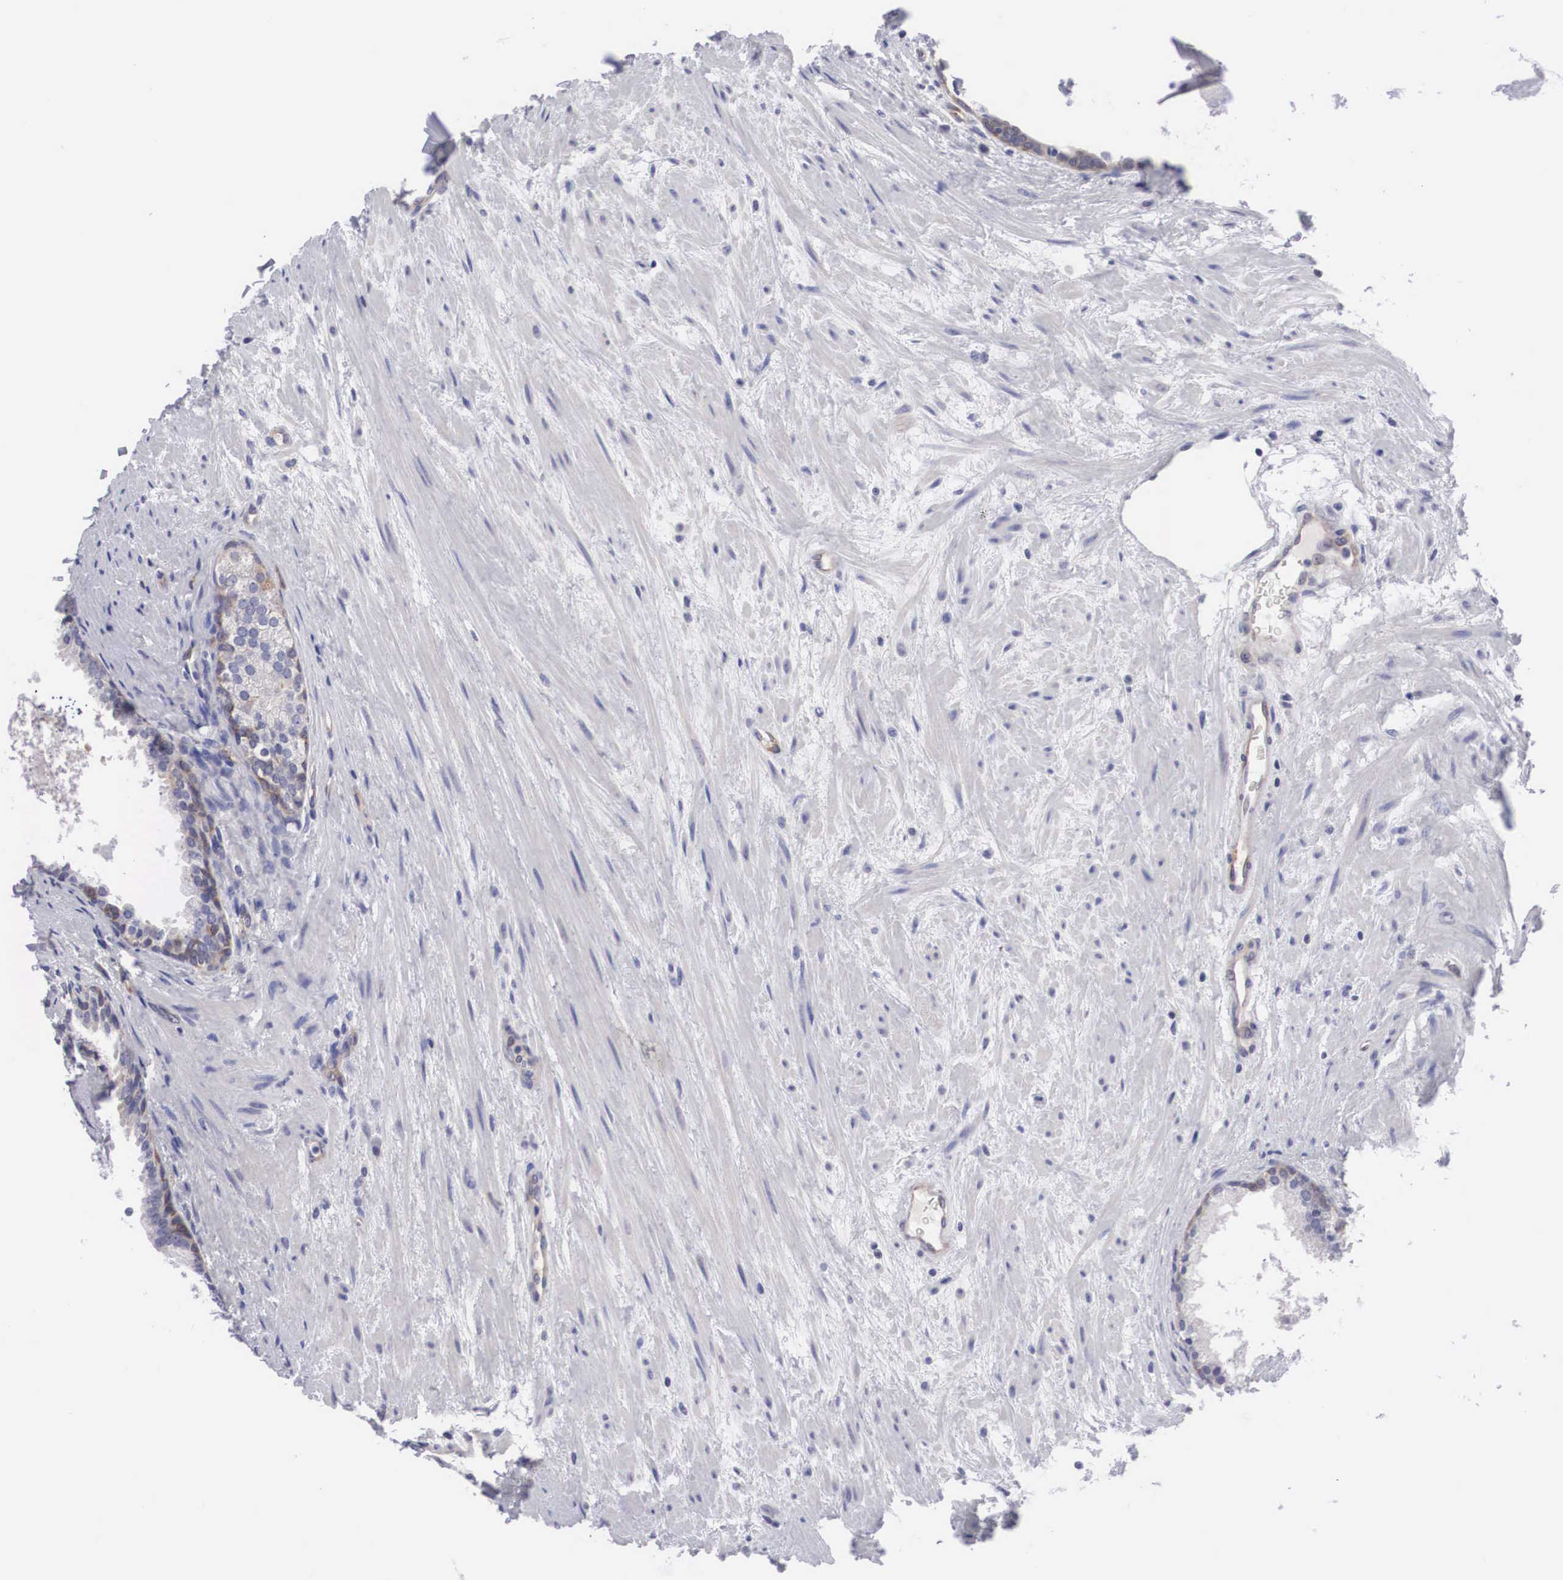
{"staining": {"intensity": "weak", "quantity": "25%-75%", "location": "cytoplasmic/membranous"}, "tissue": "prostate", "cell_type": "Glandular cells", "image_type": "normal", "snomed": [{"axis": "morphology", "description": "Normal tissue, NOS"}, {"axis": "topography", "description": "Prostate"}], "caption": "High-power microscopy captured an immunohistochemistry photomicrograph of unremarkable prostate, revealing weak cytoplasmic/membranous expression in about 25%-75% of glandular cells.", "gene": "MAST4", "patient": {"sex": "male", "age": 65}}